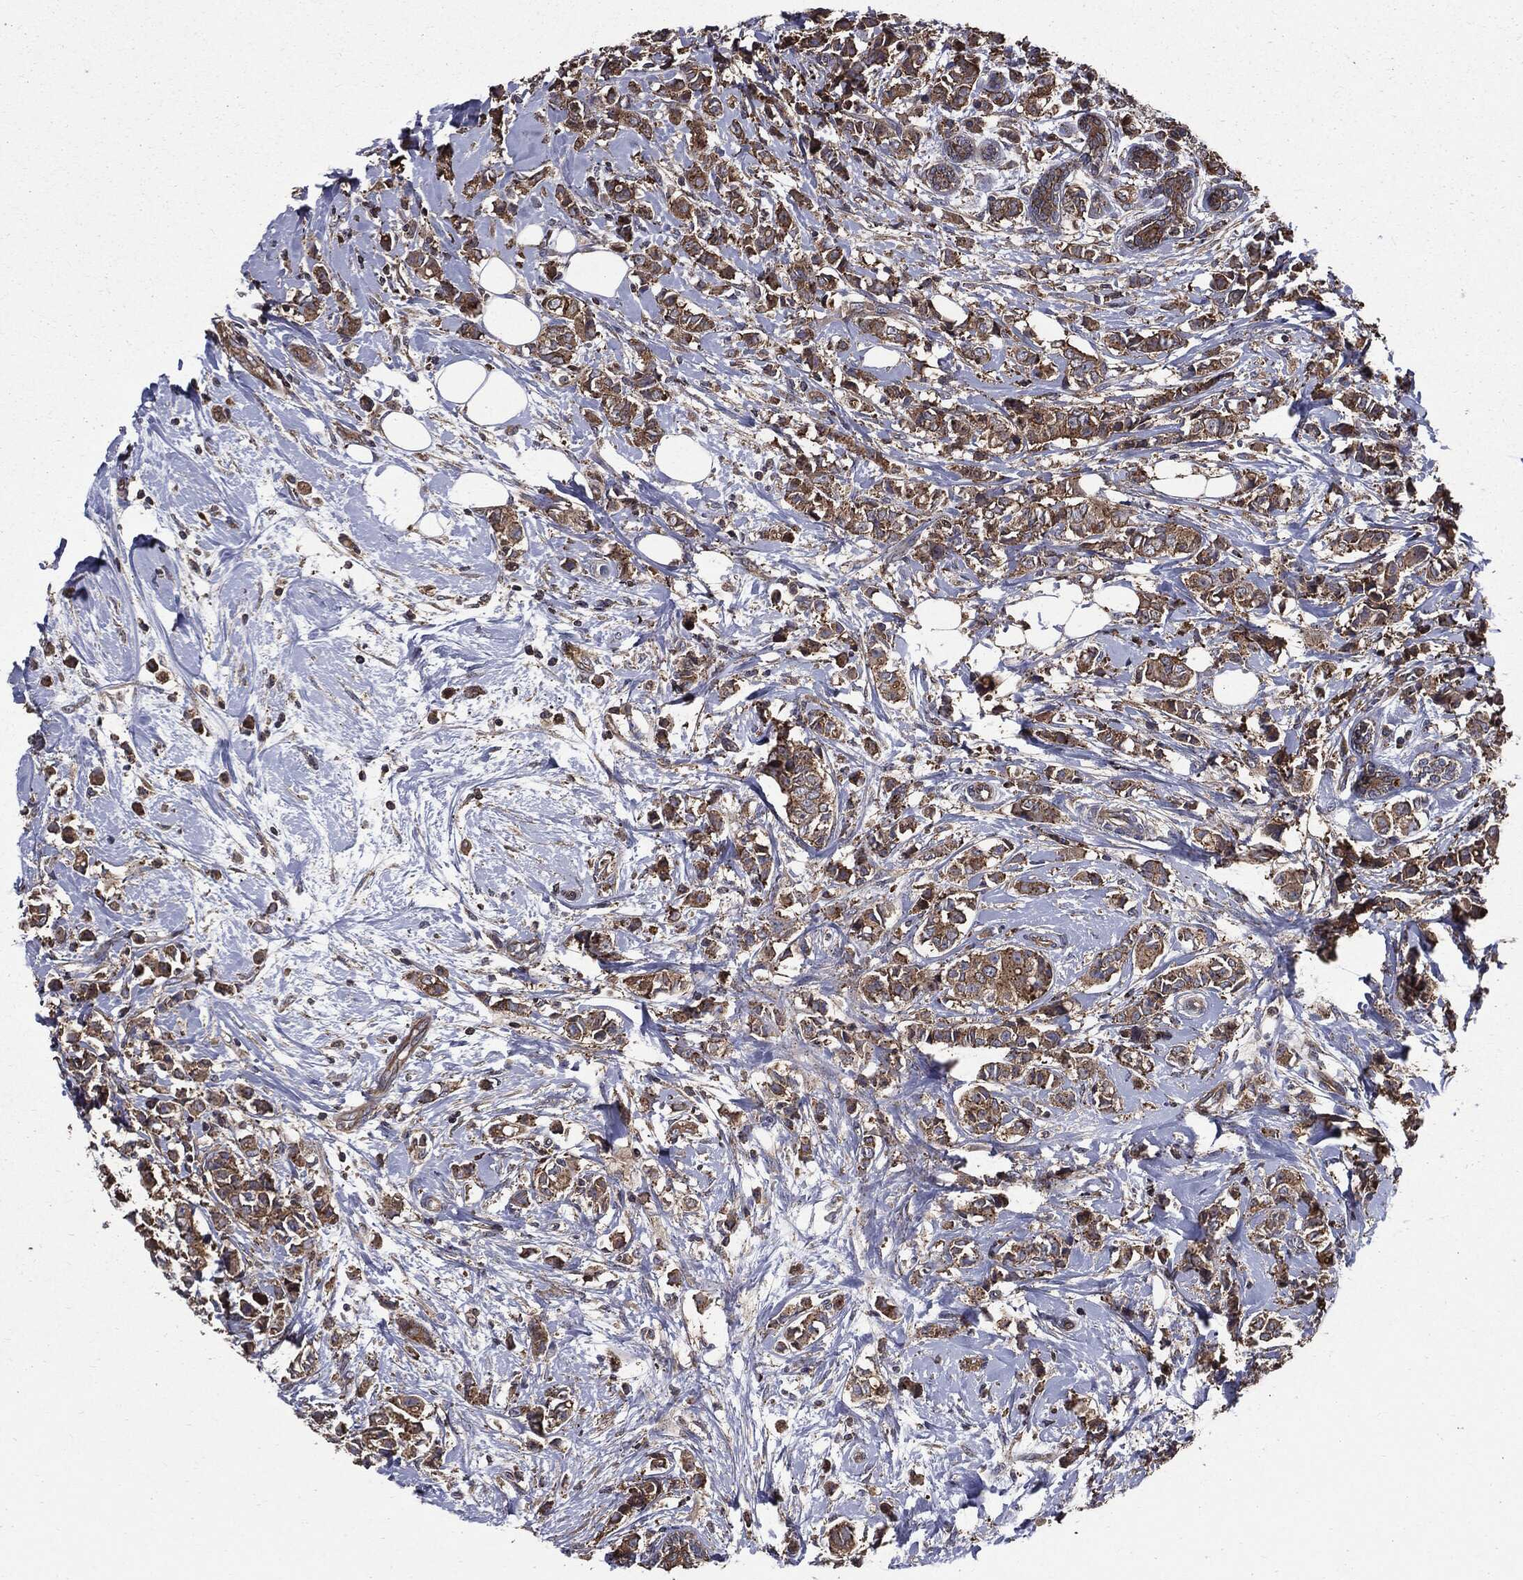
{"staining": {"intensity": "moderate", "quantity": ">75%", "location": "cytoplasmic/membranous"}, "tissue": "breast cancer", "cell_type": "Tumor cells", "image_type": "cancer", "snomed": [{"axis": "morphology", "description": "Normal tissue, NOS"}, {"axis": "morphology", "description": "Duct carcinoma"}, {"axis": "topography", "description": "Breast"}], "caption": "Protein staining of breast infiltrating ductal carcinoma tissue exhibits moderate cytoplasmic/membranous expression in about >75% of tumor cells. (Brightfield microscopy of DAB IHC at high magnification).", "gene": "PDCD6IP", "patient": {"sex": "female", "age": 44}}